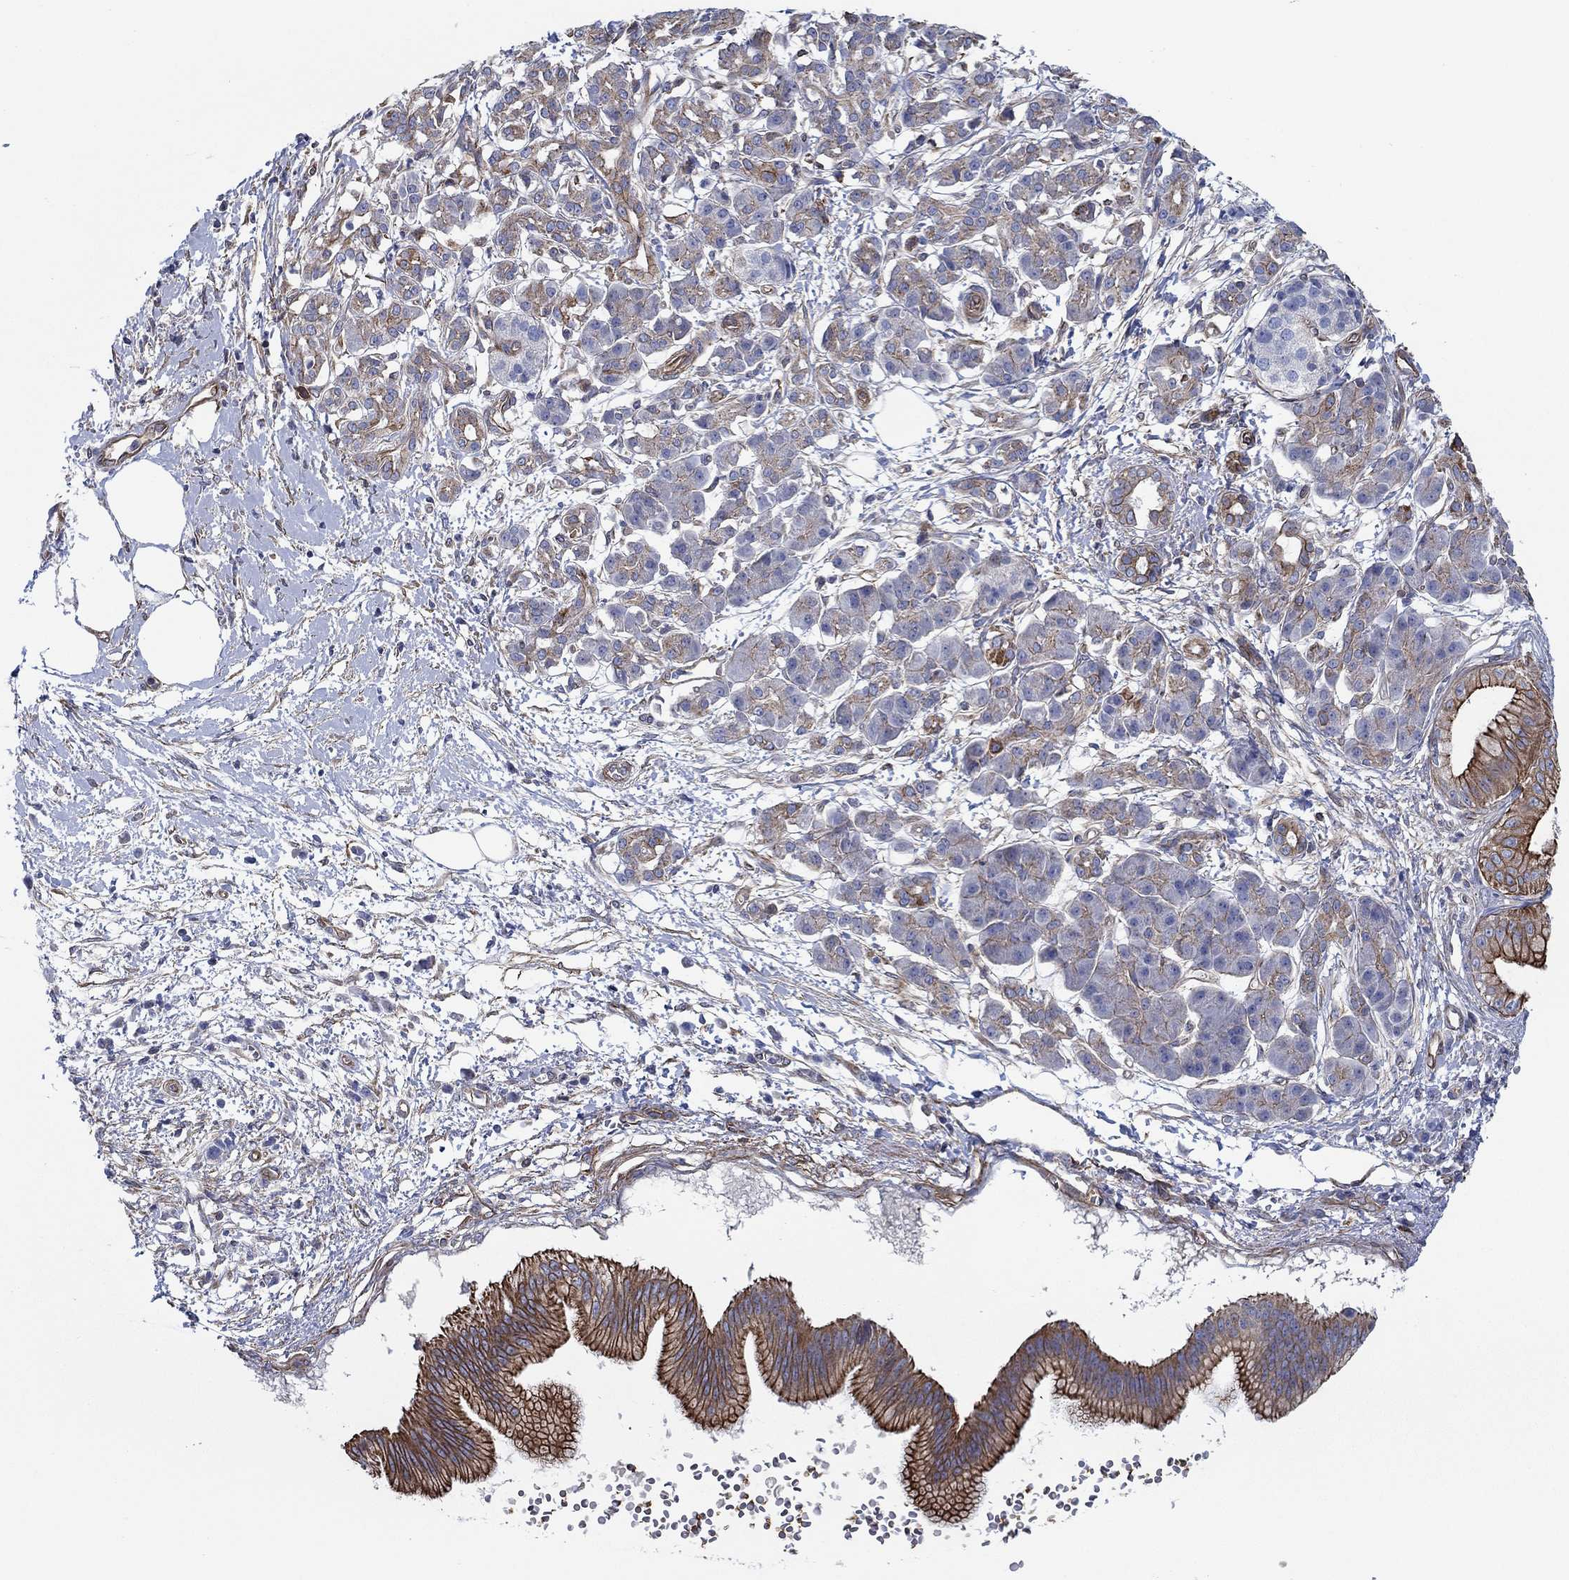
{"staining": {"intensity": "strong", "quantity": "25%-75%", "location": "cytoplasmic/membranous"}, "tissue": "pancreatic cancer", "cell_type": "Tumor cells", "image_type": "cancer", "snomed": [{"axis": "morphology", "description": "Adenocarcinoma, NOS"}, {"axis": "topography", "description": "Pancreas"}], "caption": "IHC (DAB) staining of pancreatic cancer (adenocarcinoma) displays strong cytoplasmic/membranous protein expression in about 25%-75% of tumor cells. (DAB (3,3'-diaminobenzidine) IHC with brightfield microscopy, high magnification).", "gene": "FMN1", "patient": {"sex": "male", "age": 72}}